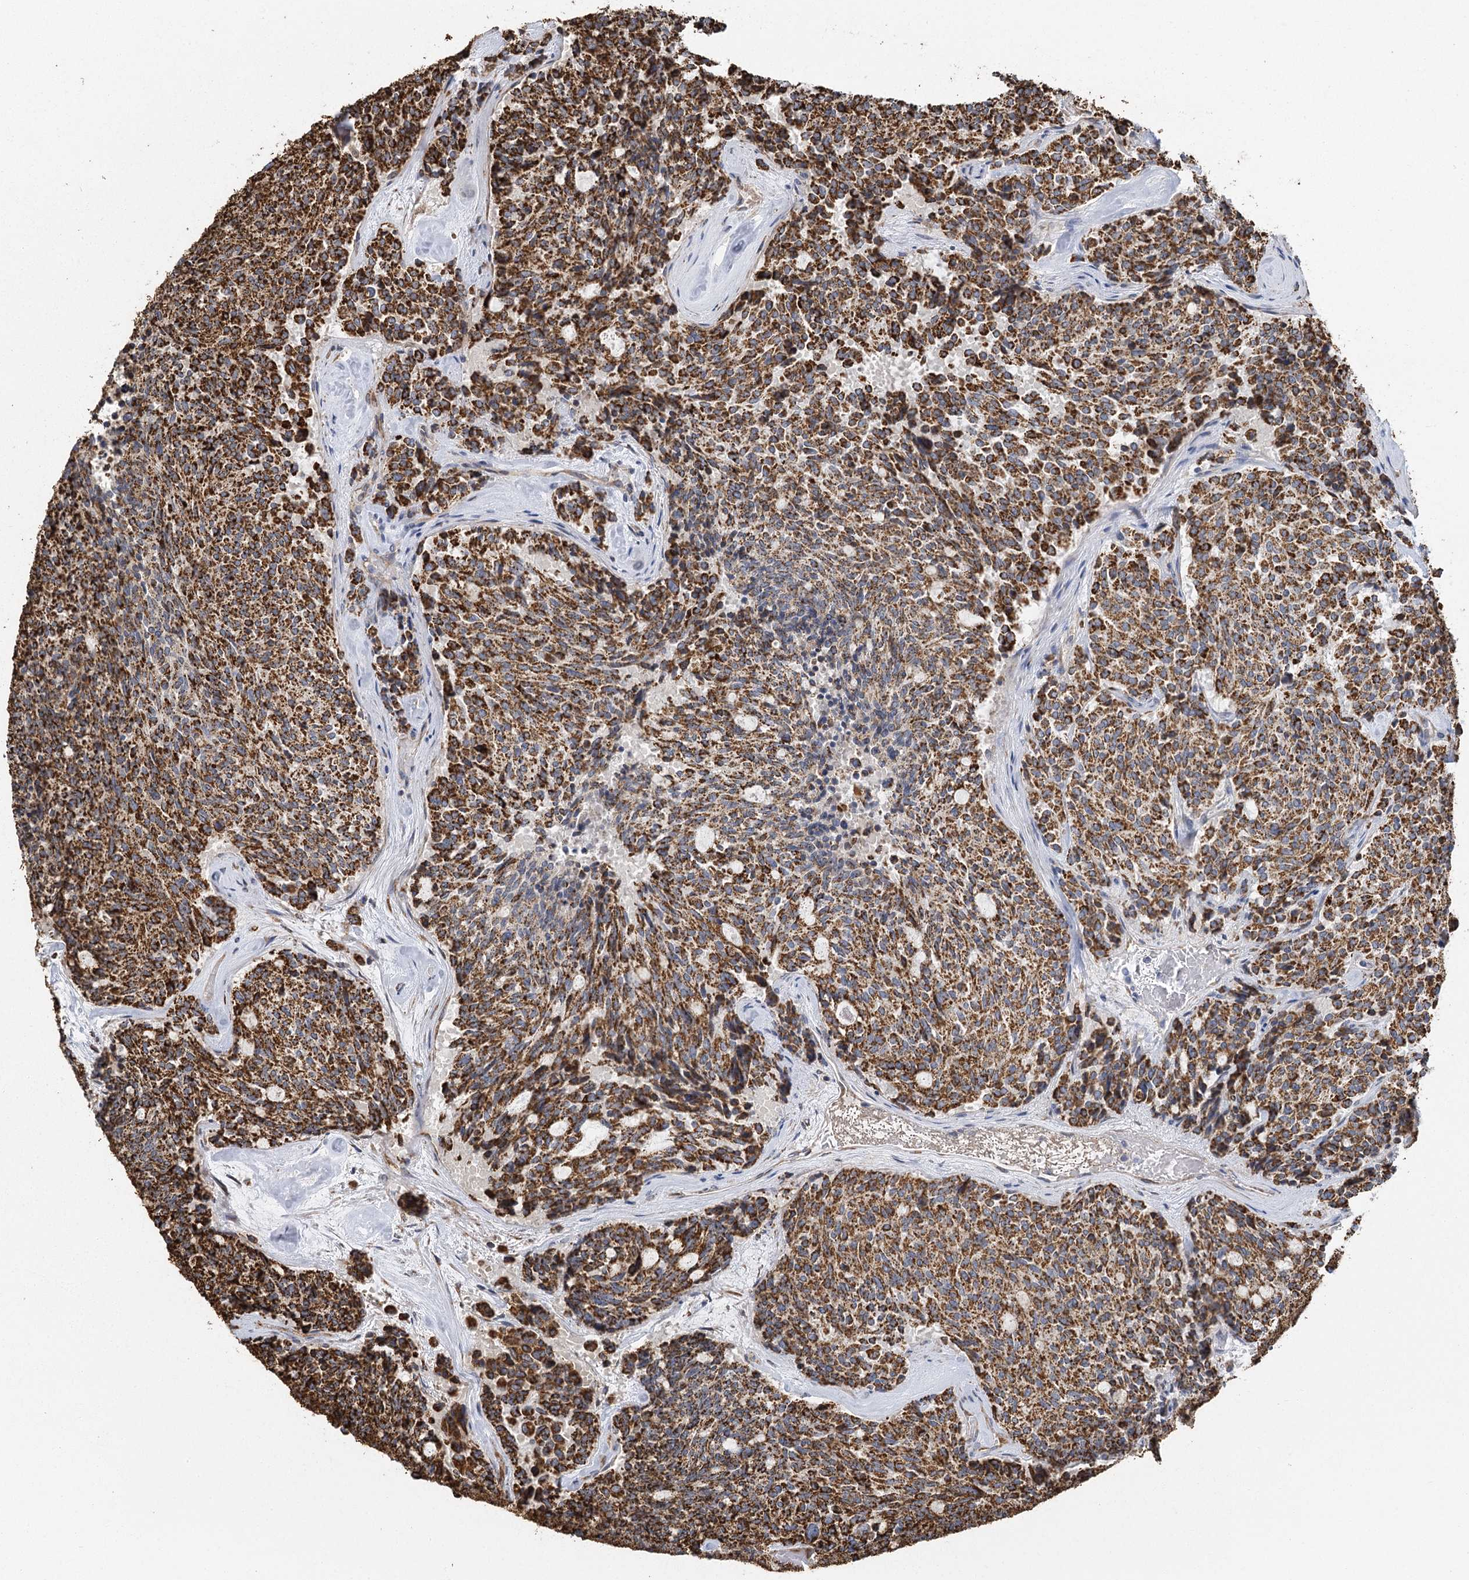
{"staining": {"intensity": "moderate", "quantity": ">75%", "location": "cytoplasmic/membranous"}, "tissue": "carcinoid", "cell_type": "Tumor cells", "image_type": "cancer", "snomed": [{"axis": "morphology", "description": "Carcinoid, malignant, NOS"}, {"axis": "topography", "description": "Pancreas"}], "caption": "Protein expression by immunohistochemistry (IHC) reveals moderate cytoplasmic/membranous positivity in about >75% of tumor cells in carcinoid. The protein of interest is shown in brown color, while the nuclei are stained blue.", "gene": "IL11RA", "patient": {"sex": "female", "age": 54}}